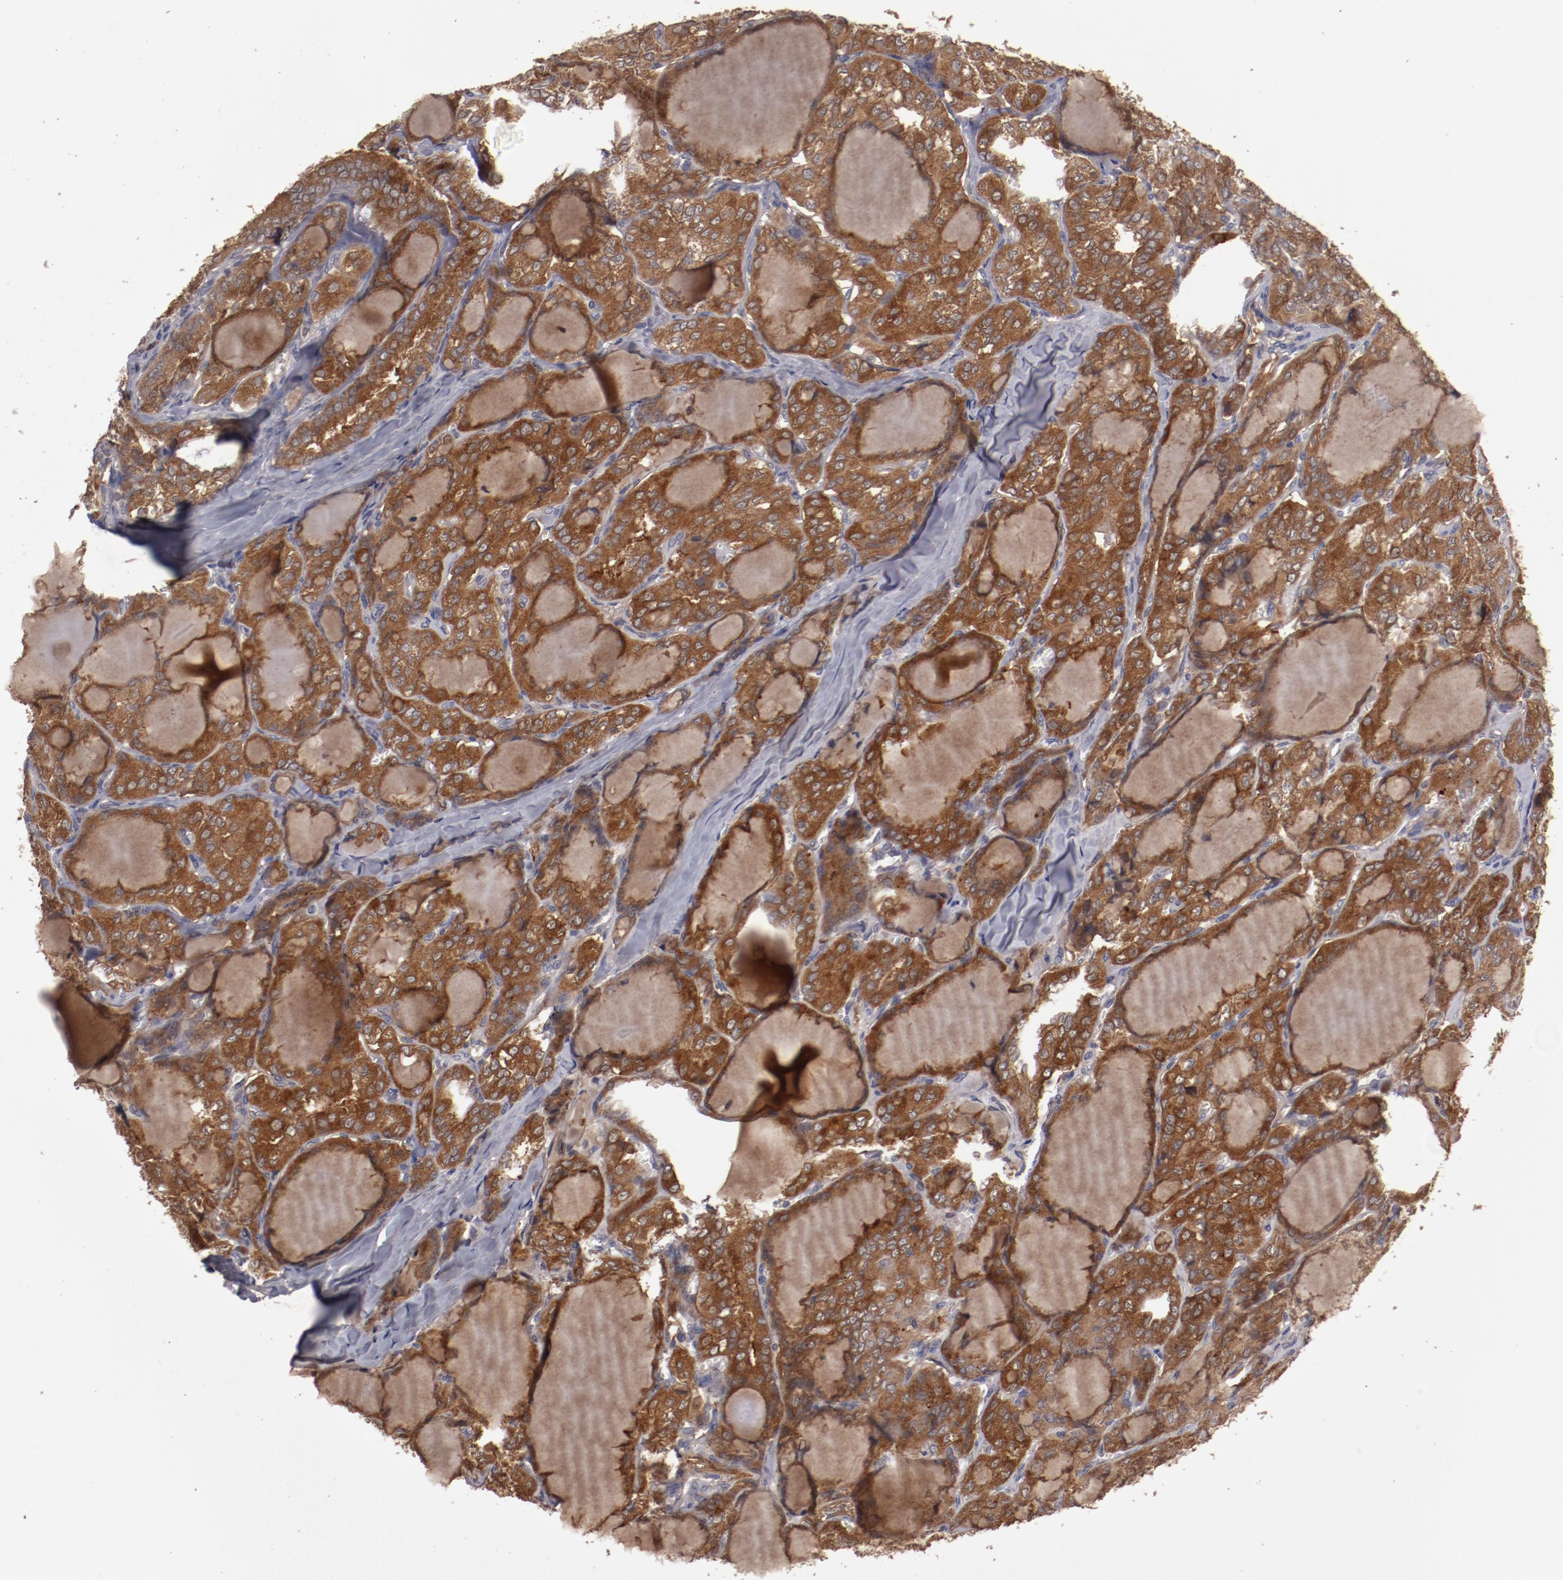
{"staining": {"intensity": "strong", "quantity": ">75%", "location": "cytoplasmic/membranous"}, "tissue": "thyroid cancer", "cell_type": "Tumor cells", "image_type": "cancer", "snomed": [{"axis": "morphology", "description": "Papillary adenocarcinoma, NOS"}, {"axis": "topography", "description": "Thyroid gland"}], "caption": "A brown stain shows strong cytoplasmic/membranous expression of a protein in thyroid cancer (papillary adenocarcinoma) tumor cells.", "gene": "LRRC75B", "patient": {"sex": "male", "age": 20}}